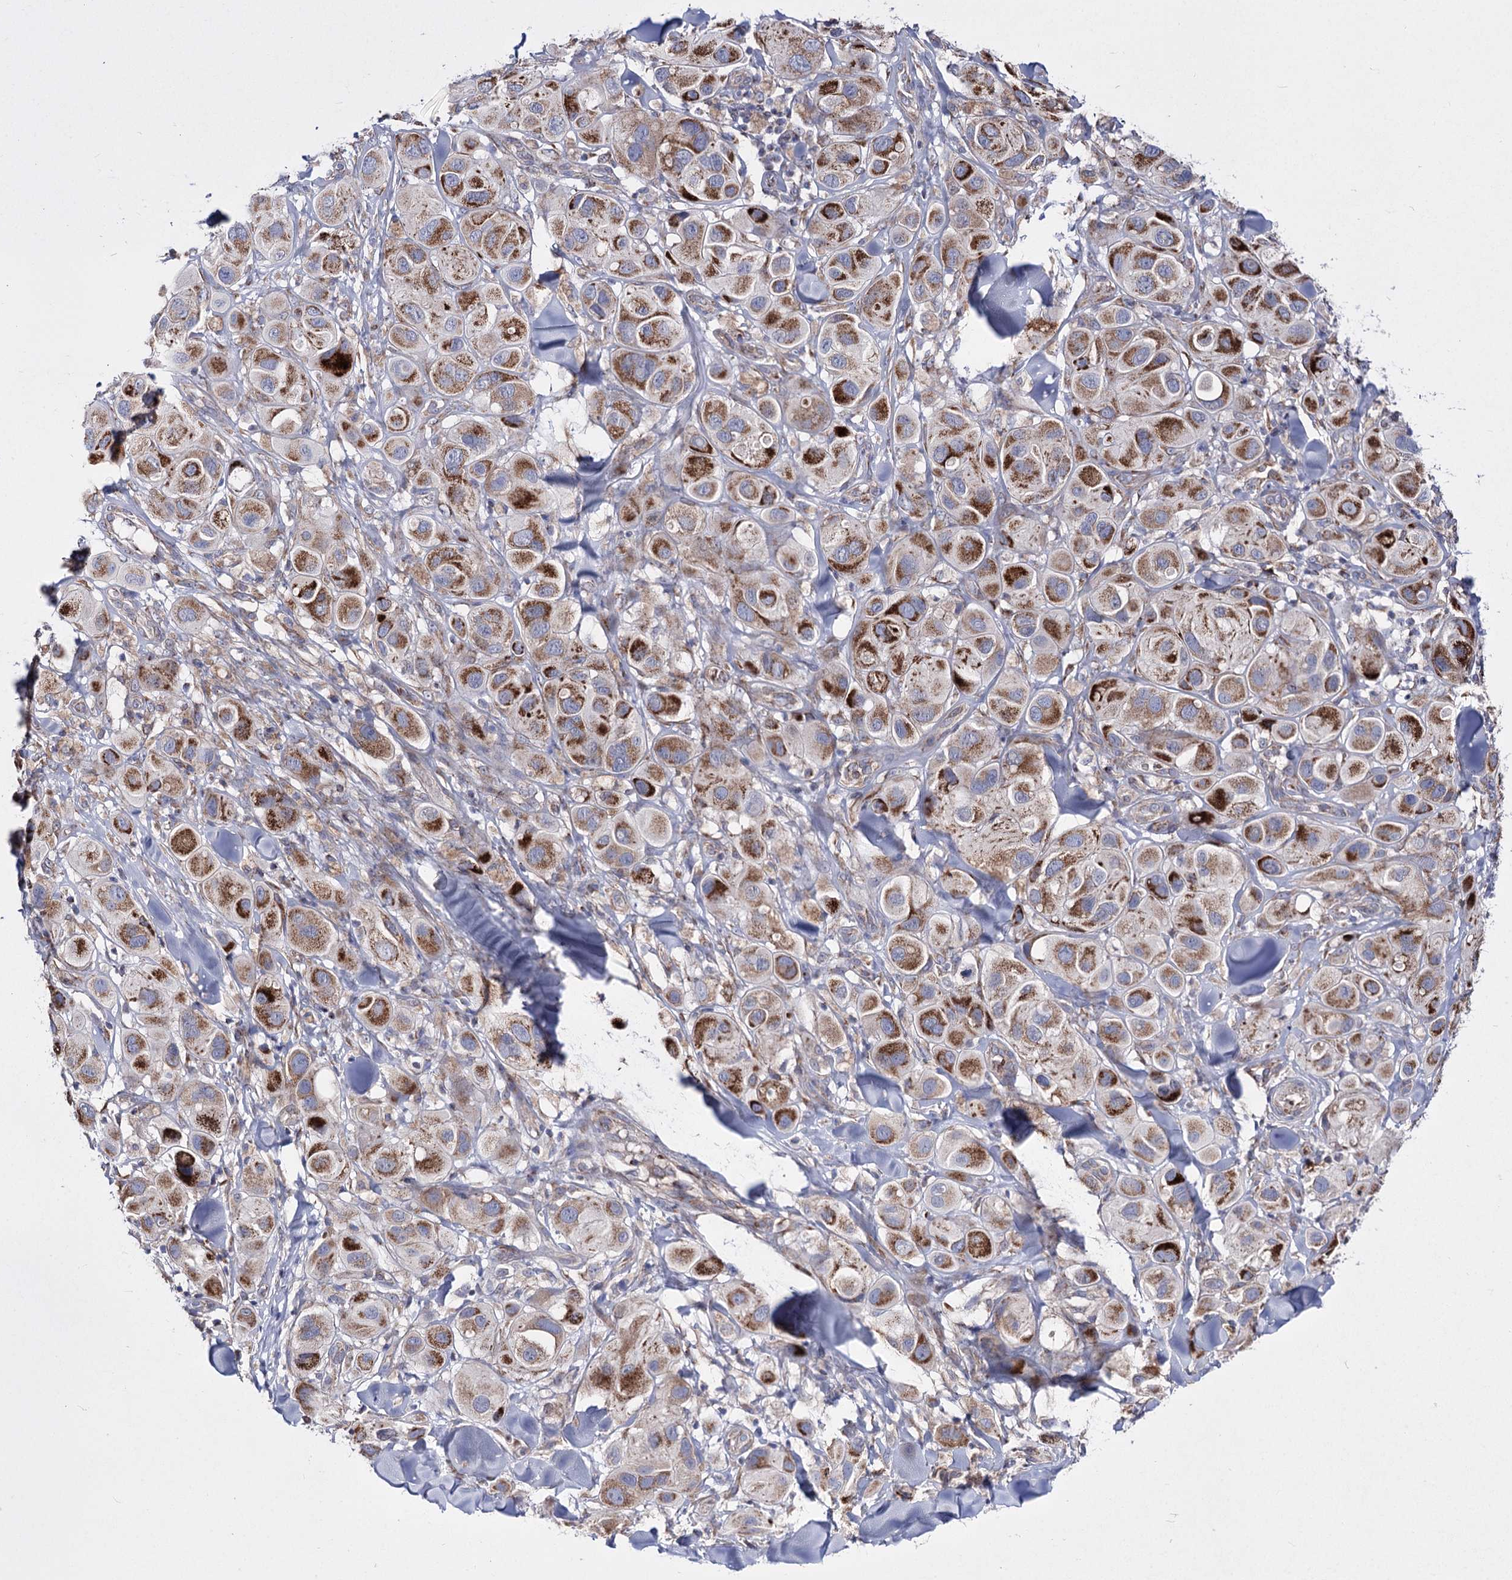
{"staining": {"intensity": "strong", "quantity": "25%-75%", "location": "cytoplasmic/membranous"}, "tissue": "melanoma", "cell_type": "Tumor cells", "image_type": "cancer", "snomed": [{"axis": "morphology", "description": "Malignant melanoma, Metastatic site"}, {"axis": "topography", "description": "Skin"}], "caption": "Immunohistochemical staining of human malignant melanoma (metastatic site) displays high levels of strong cytoplasmic/membranous expression in approximately 25%-75% of tumor cells.", "gene": "OSBPL5", "patient": {"sex": "male", "age": 41}}